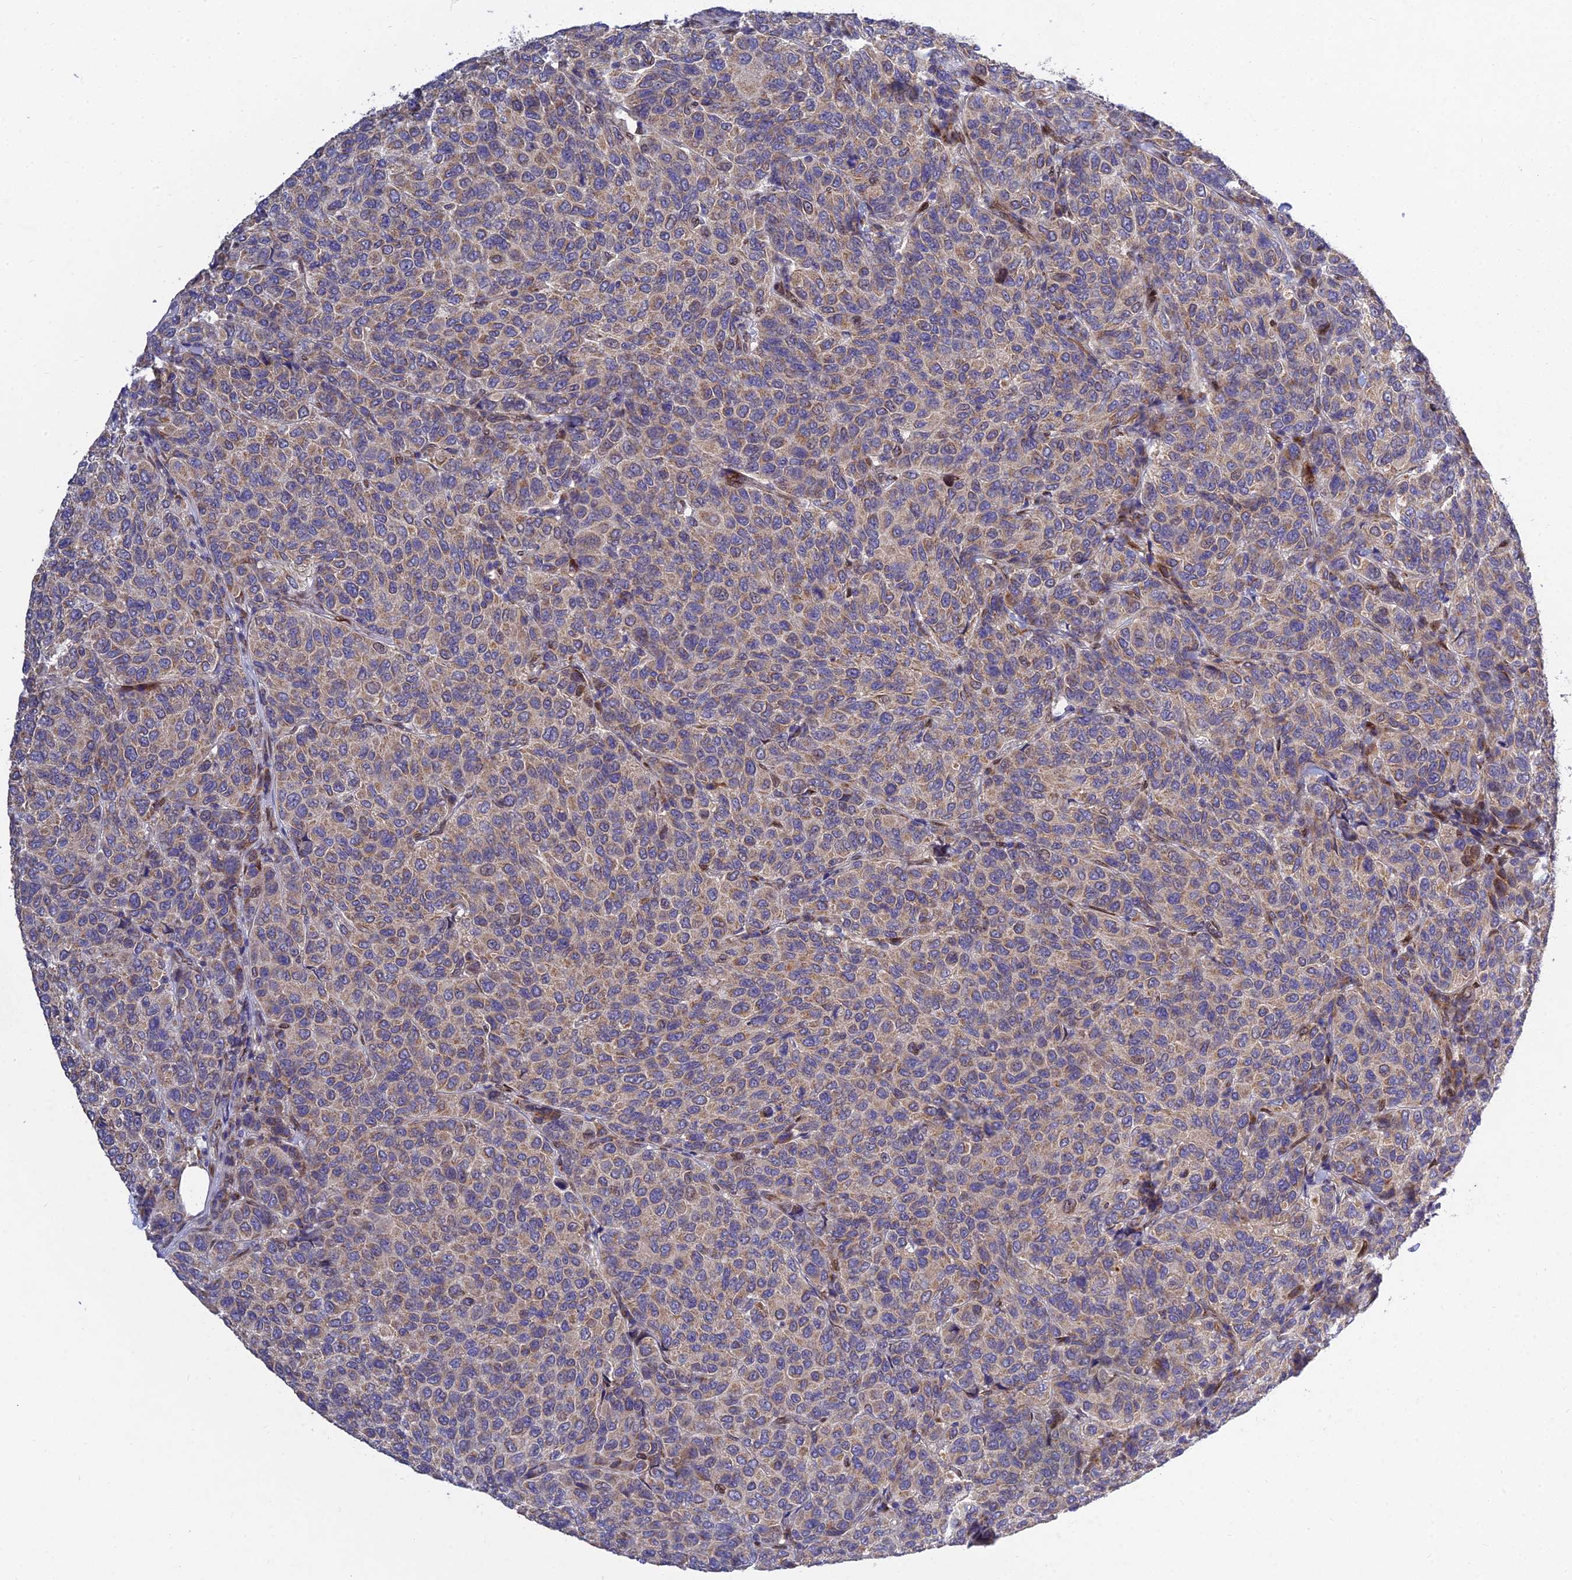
{"staining": {"intensity": "weak", "quantity": "25%-75%", "location": "cytoplasmic/membranous"}, "tissue": "breast cancer", "cell_type": "Tumor cells", "image_type": "cancer", "snomed": [{"axis": "morphology", "description": "Duct carcinoma"}, {"axis": "topography", "description": "Breast"}], "caption": "Breast cancer (intraductal carcinoma) tissue displays weak cytoplasmic/membranous expression in about 25%-75% of tumor cells", "gene": "MGAT2", "patient": {"sex": "female", "age": 55}}